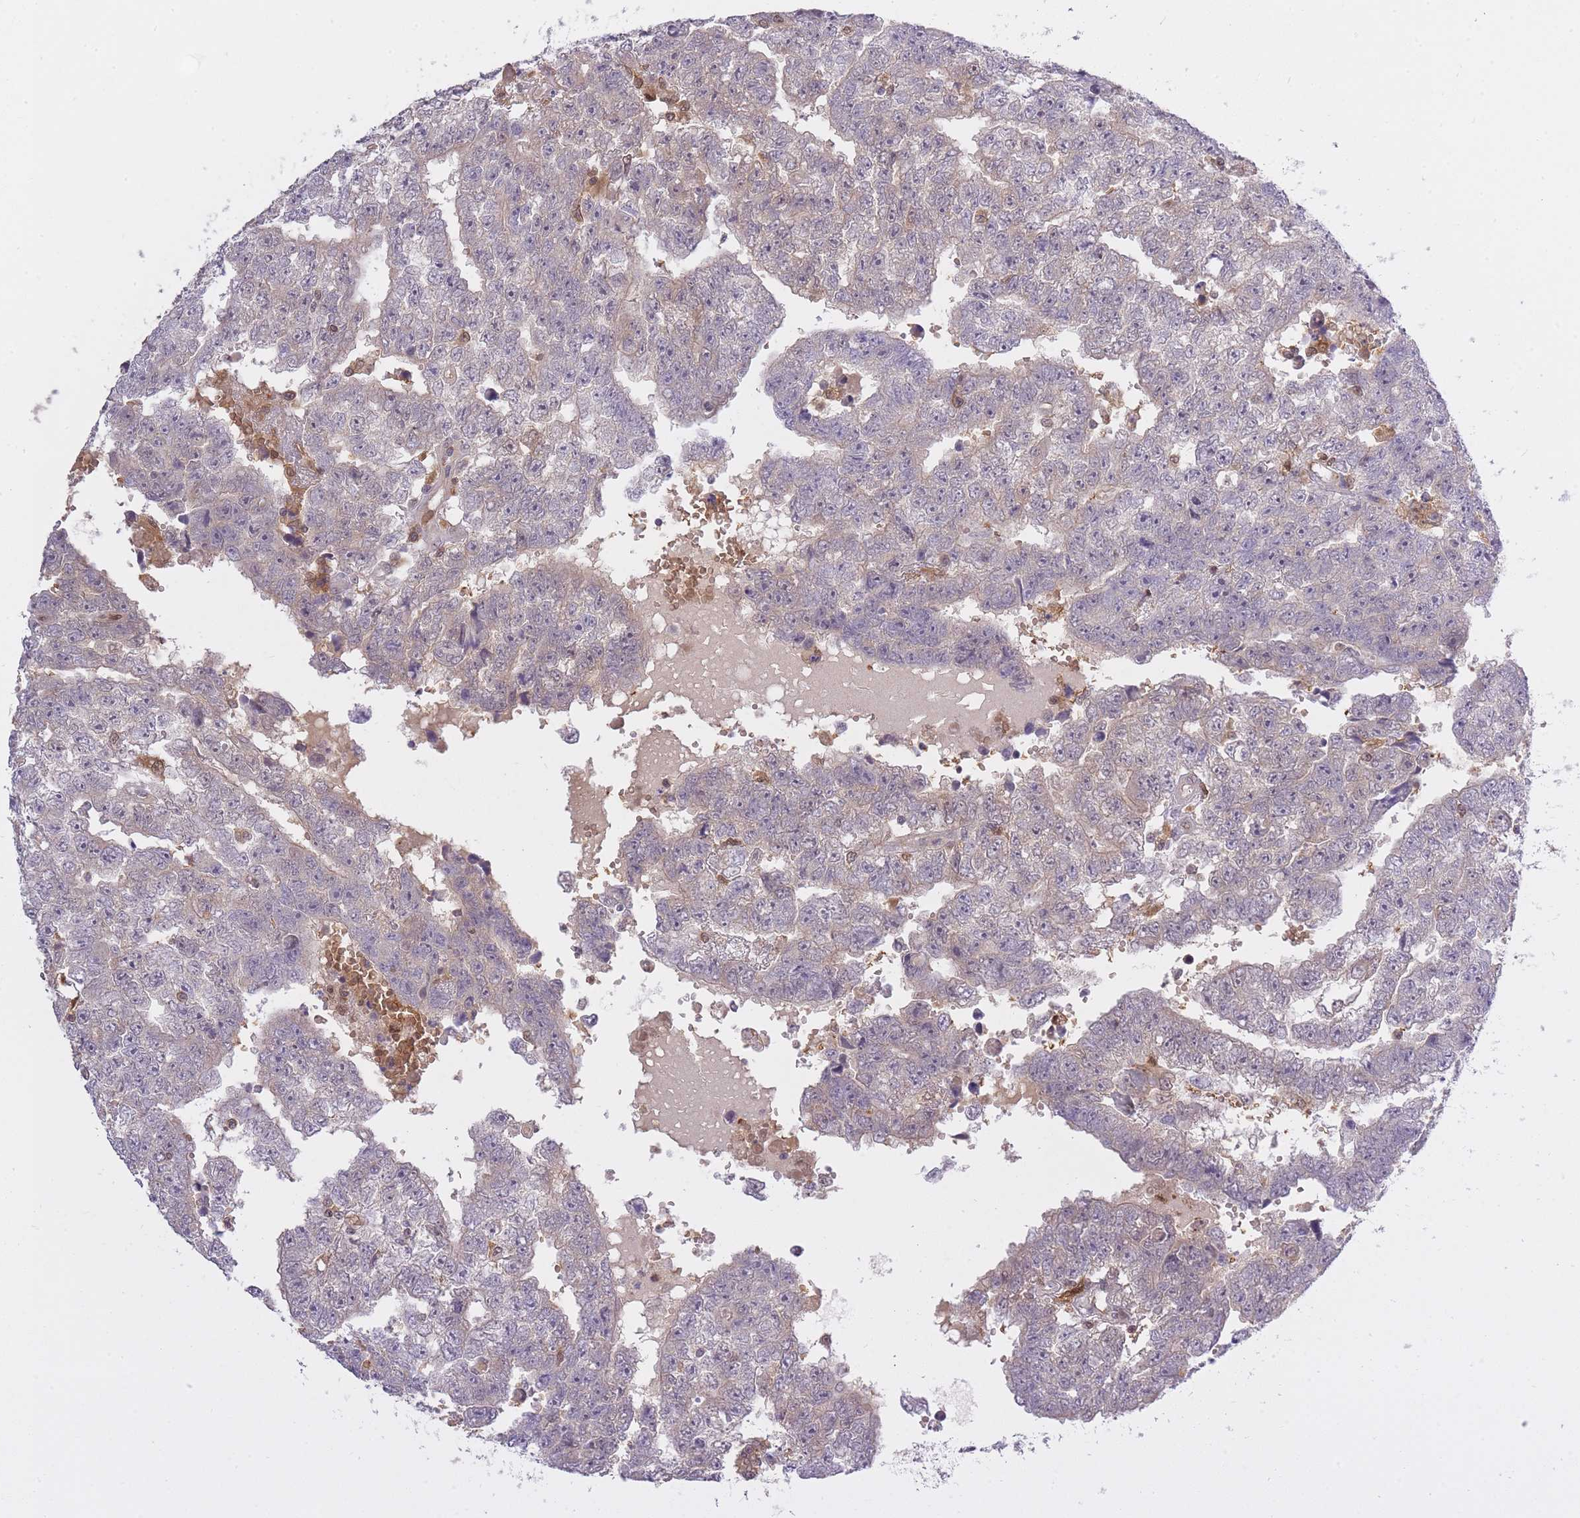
{"staining": {"intensity": "negative", "quantity": "none", "location": "none"}, "tissue": "testis cancer", "cell_type": "Tumor cells", "image_type": "cancer", "snomed": [{"axis": "morphology", "description": "Carcinoma, Embryonal, NOS"}, {"axis": "topography", "description": "Testis"}], "caption": "A photomicrograph of testis cancer (embryonal carcinoma) stained for a protein demonstrates no brown staining in tumor cells.", "gene": "CXorf38", "patient": {"sex": "male", "age": 25}}